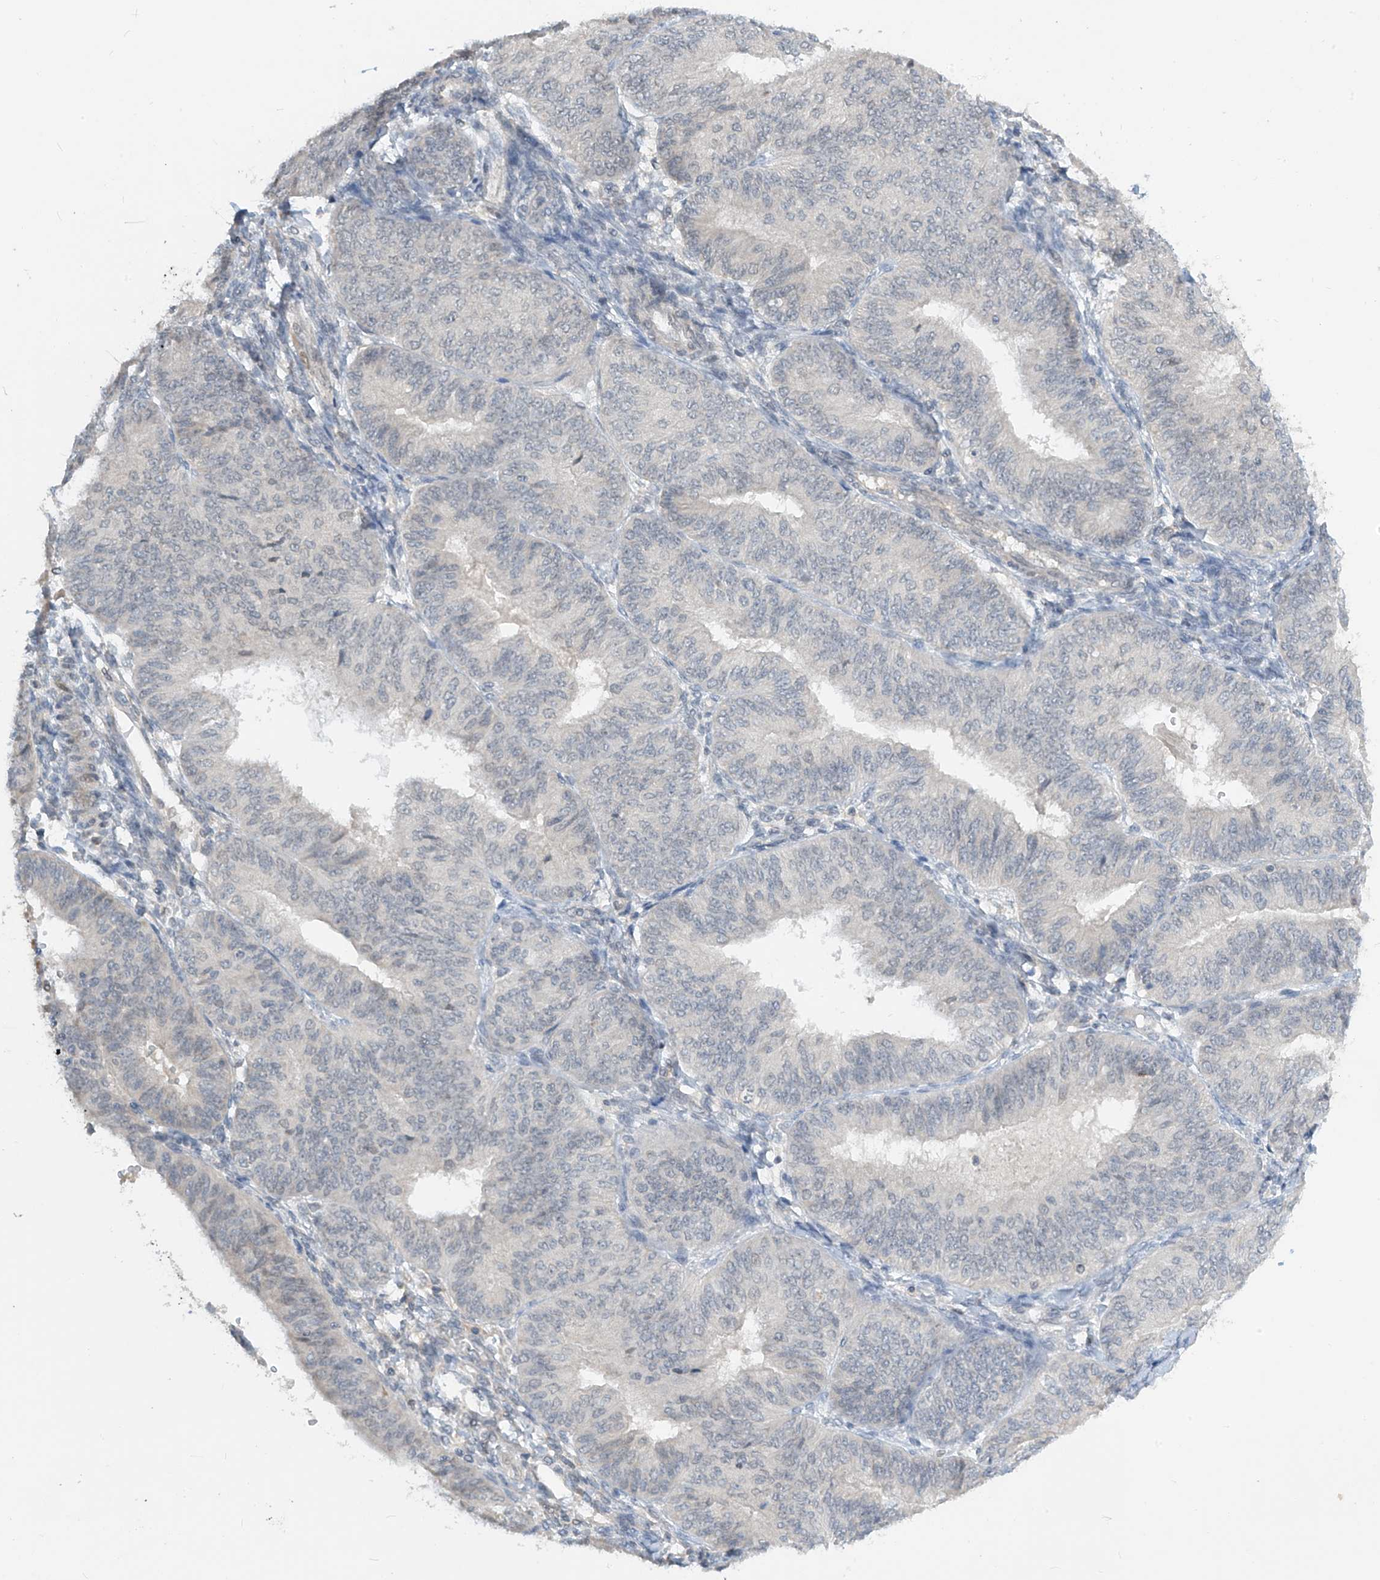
{"staining": {"intensity": "negative", "quantity": "none", "location": "none"}, "tissue": "endometrial cancer", "cell_type": "Tumor cells", "image_type": "cancer", "snomed": [{"axis": "morphology", "description": "Adenocarcinoma, NOS"}, {"axis": "topography", "description": "Endometrium"}], "caption": "Photomicrograph shows no protein positivity in tumor cells of endometrial cancer (adenocarcinoma) tissue. (Brightfield microscopy of DAB (3,3'-diaminobenzidine) IHC at high magnification).", "gene": "METAP1D", "patient": {"sex": "female", "age": 58}}